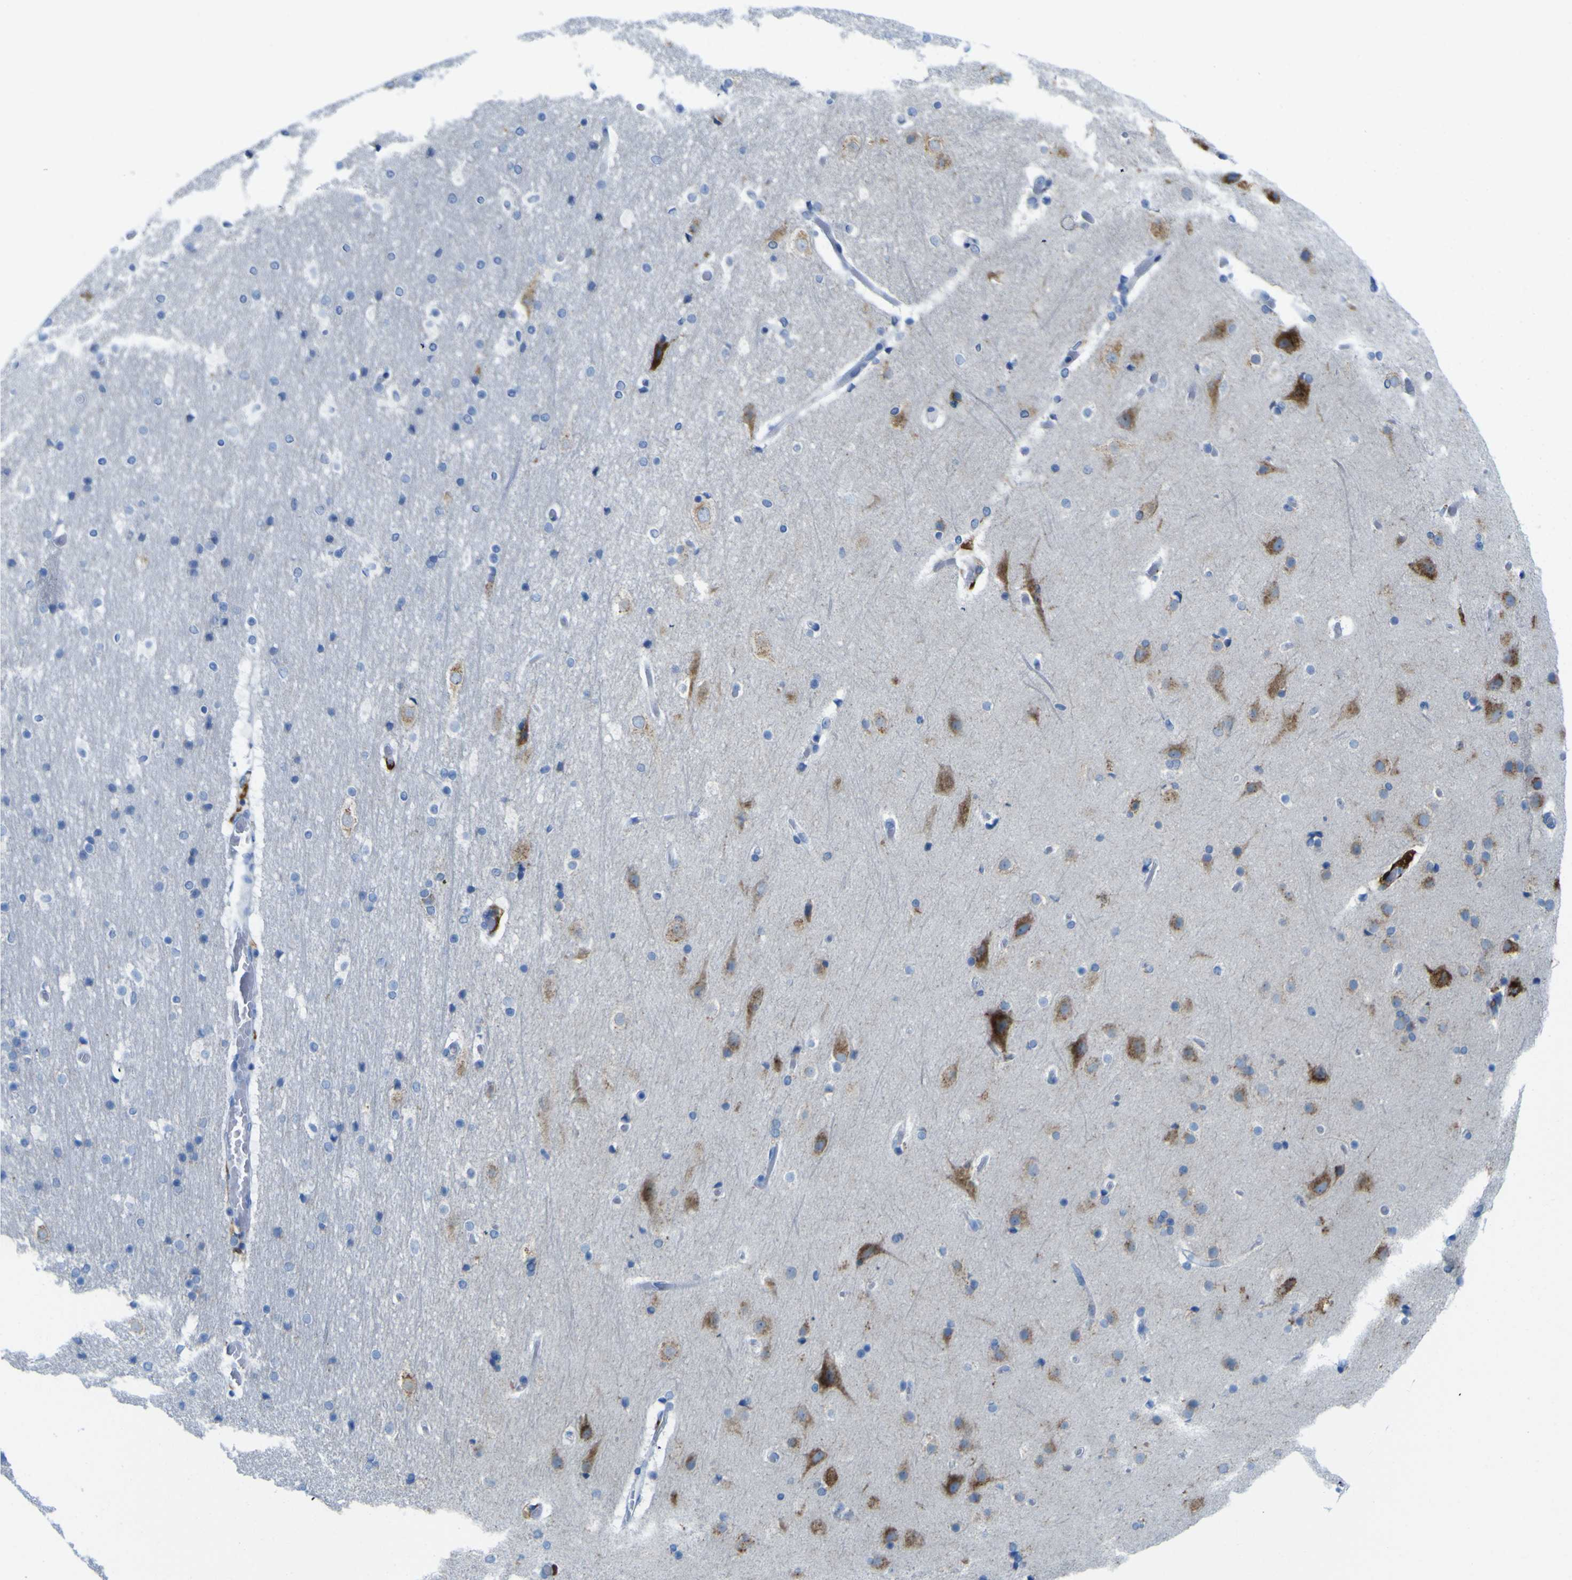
{"staining": {"intensity": "negative", "quantity": "none", "location": "none"}, "tissue": "cerebral cortex", "cell_type": "Endothelial cells", "image_type": "normal", "snomed": [{"axis": "morphology", "description": "Normal tissue, NOS"}, {"axis": "topography", "description": "Cerebral cortex"}], "caption": "A histopathology image of human cerebral cortex is negative for staining in endothelial cells. Brightfield microscopy of IHC stained with DAB (brown) and hematoxylin (blue), captured at high magnification.", "gene": "PLD3", "patient": {"sex": "male", "age": 57}}